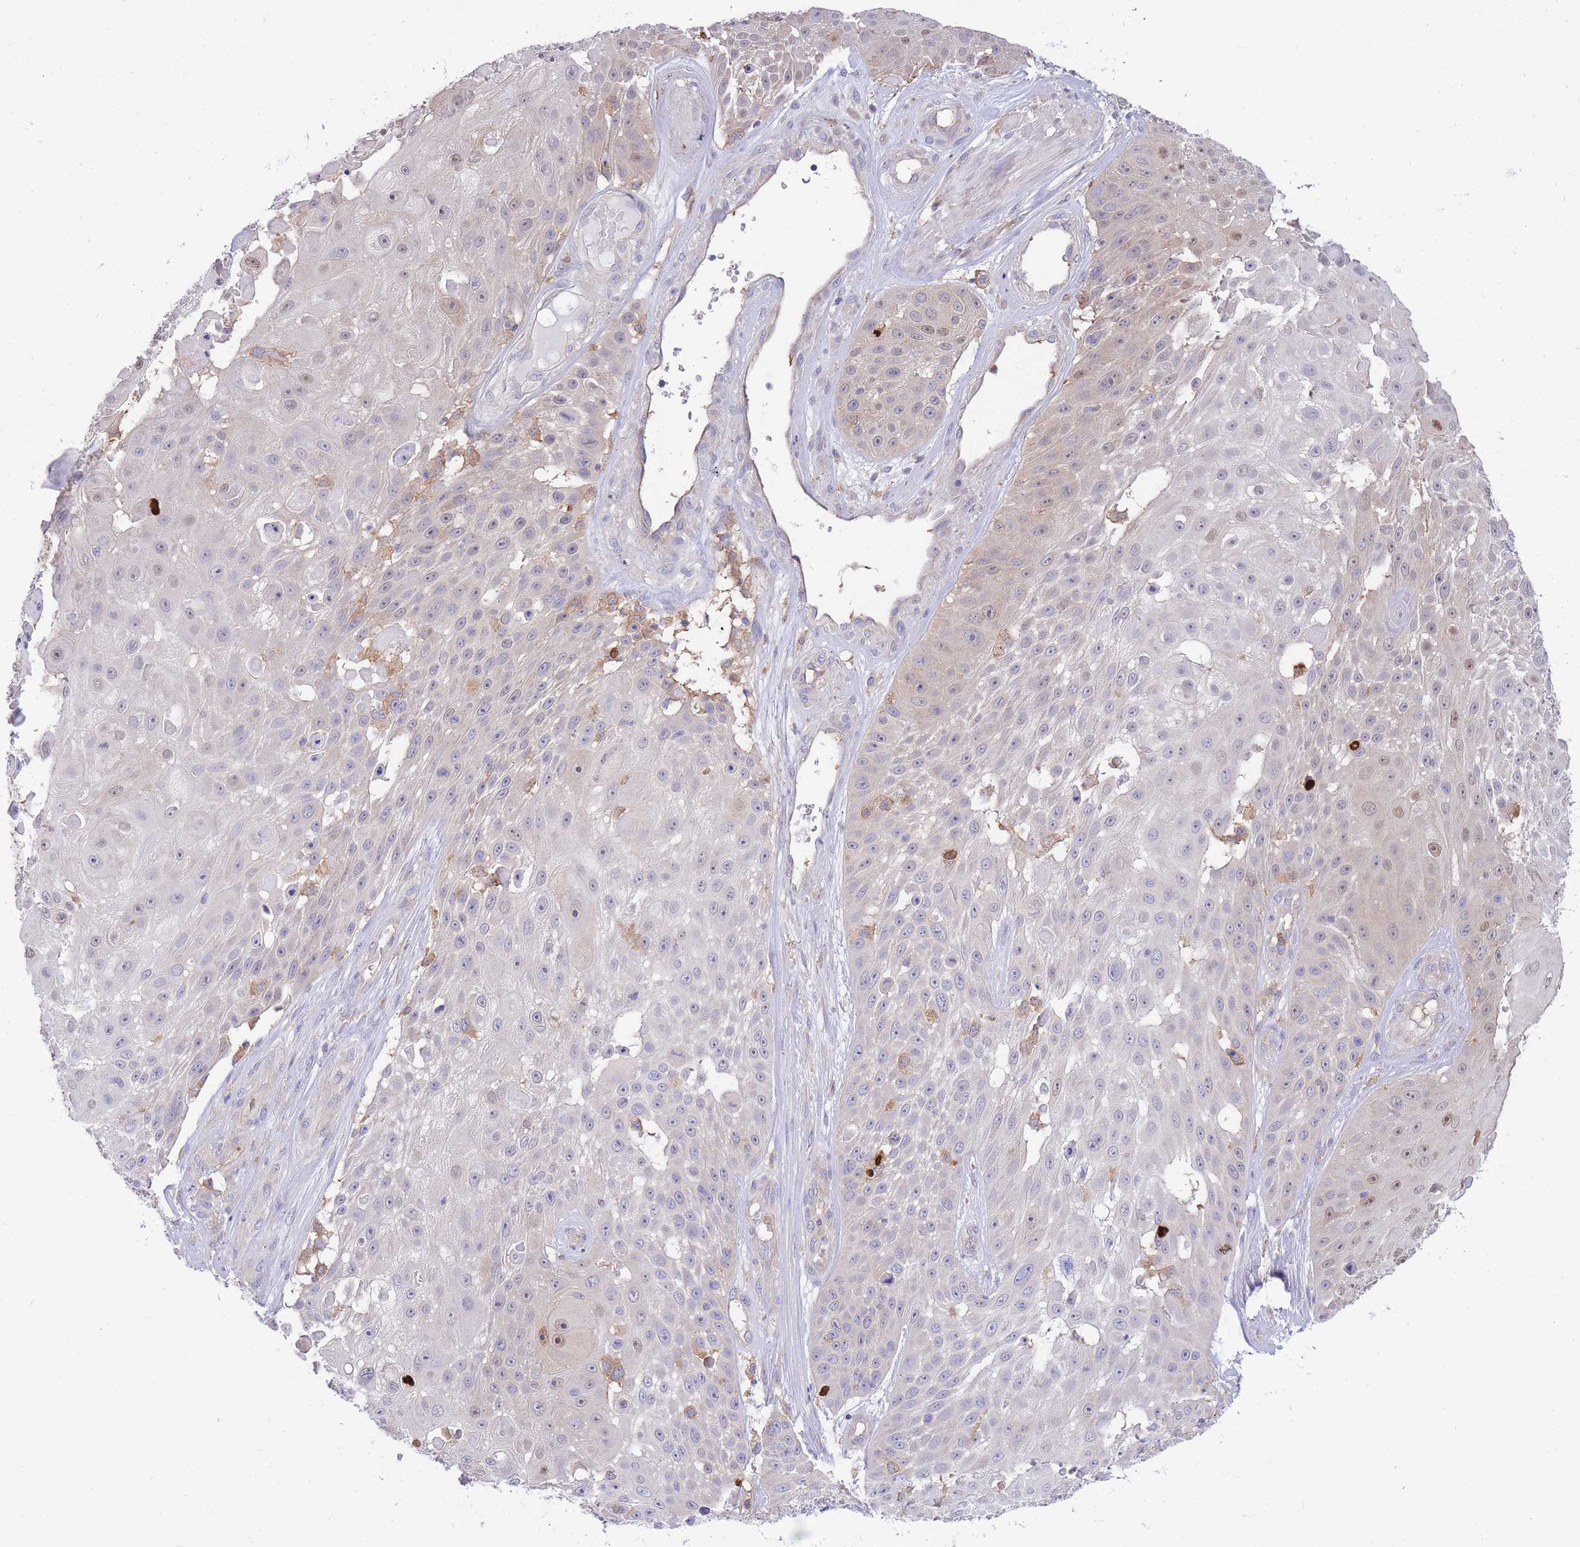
{"staining": {"intensity": "weak", "quantity": "<25%", "location": "cytoplasmic/membranous,nuclear"}, "tissue": "skin cancer", "cell_type": "Tumor cells", "image_type": "cancer", "snomed": [{"axis": "morphology", "description": "Squamous cell carcinoma, NOS"}, {"axis": "topography", "description": "Skin"}], "caption": "Immunohistochemistry of human skin cancer (squamous cell carcinoma) reveals no positivity in tumor cells.", "gene": "NAMPT", "patient": {"sex": "female", "age": 86}}